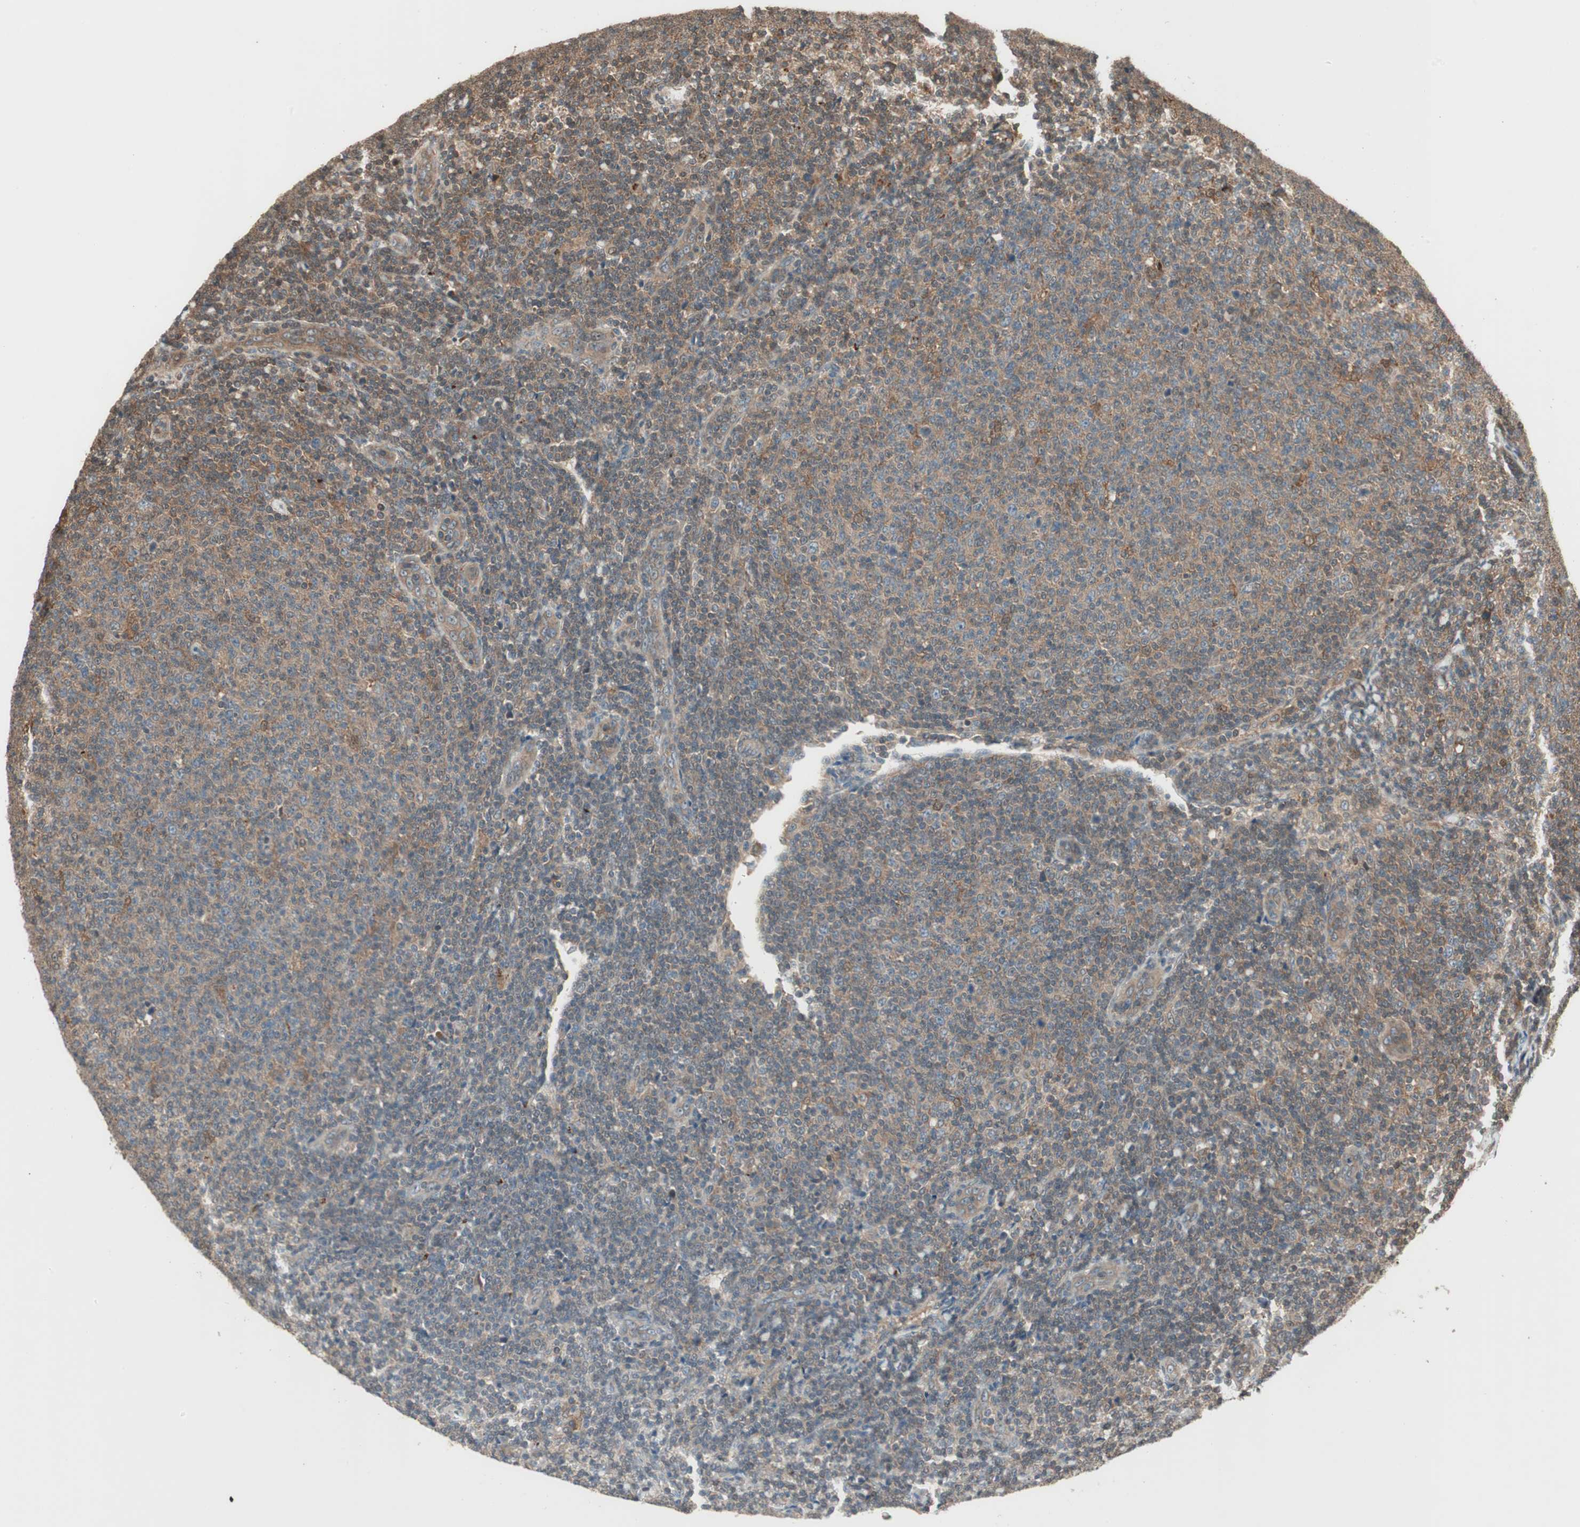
{"staining": {"intensity": "moderate", "quantity": ">75%", "location": "cytoplasmic/membranous"}, "tissue": "lymphoma", "cell_type": "Tumor cells", "image_type": "cancer", "snomed": [{"axis": "morphology", "description": "Malignant lymphoma, non-Hodgkin's type, Low grade"}, {"axis": "topography", "description": "Lymph node"}], "caption": "Human low-grade malignant lymphoma, non-Hodgkin's type stained with a protein marker displays moderate staining in tumor cells.", "gene": "CNOT4", "patient": {"sex": "male", "age": 66}}